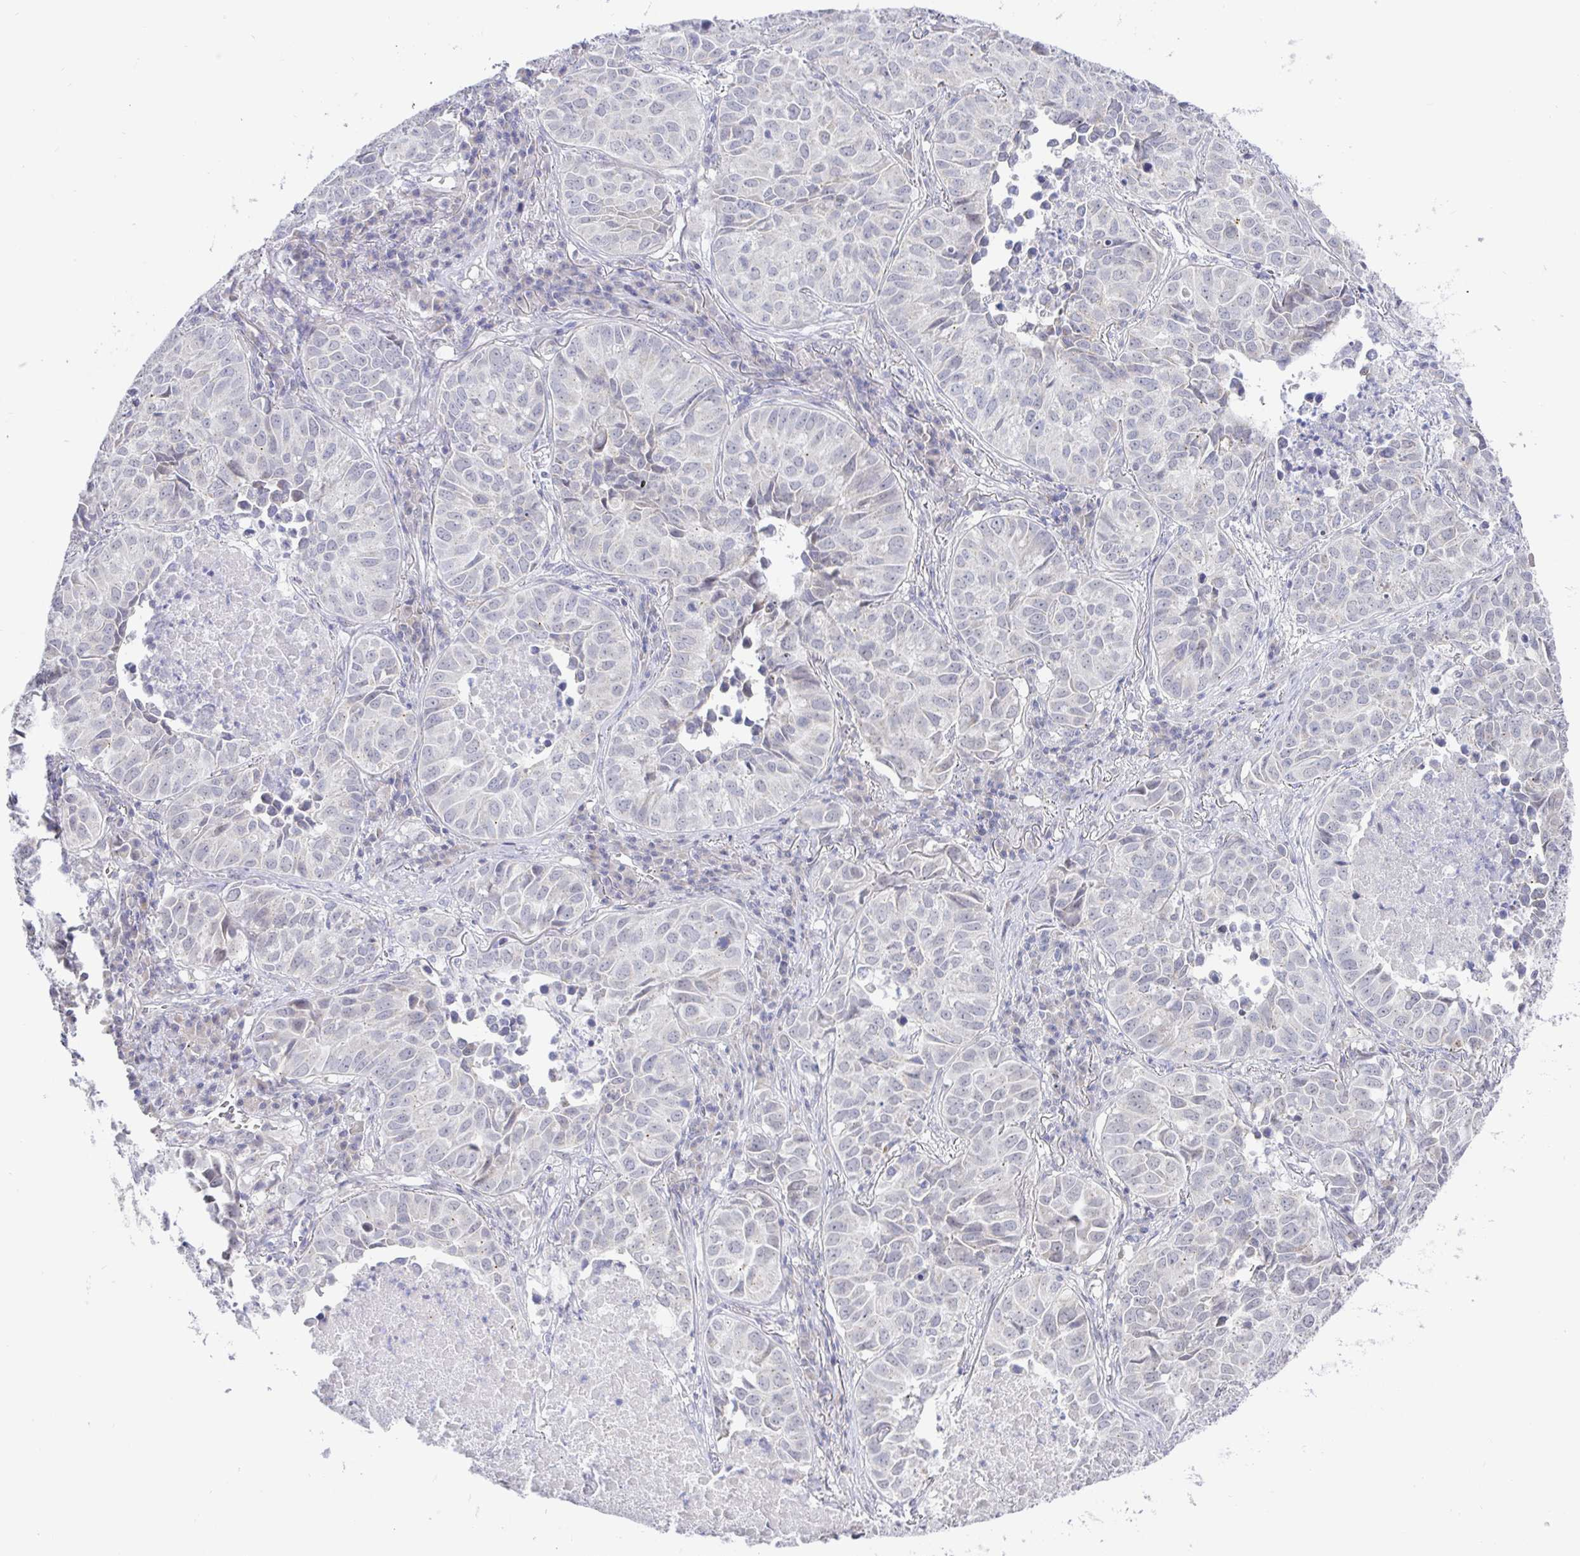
{"staining": {"intensity": "negative", "quantity": "none", "location": "none"}, "tissue": "lung cancer", "cell_type": "Tumor cells", "image_type": "cancer", "snomed": [{"axis": "morphology", "description": "Adenocarcinoma, NOS"}, {"axis": "topography", "description": "Lung"}], "caption": "This is a photomicrograph of immunohistochemistry (IHC) staining of lung cancer (adenocarcinoma), which shows no expression in tumor cells.", "gene": "CIT", "patient": {"sex": "female", "age": 50}}